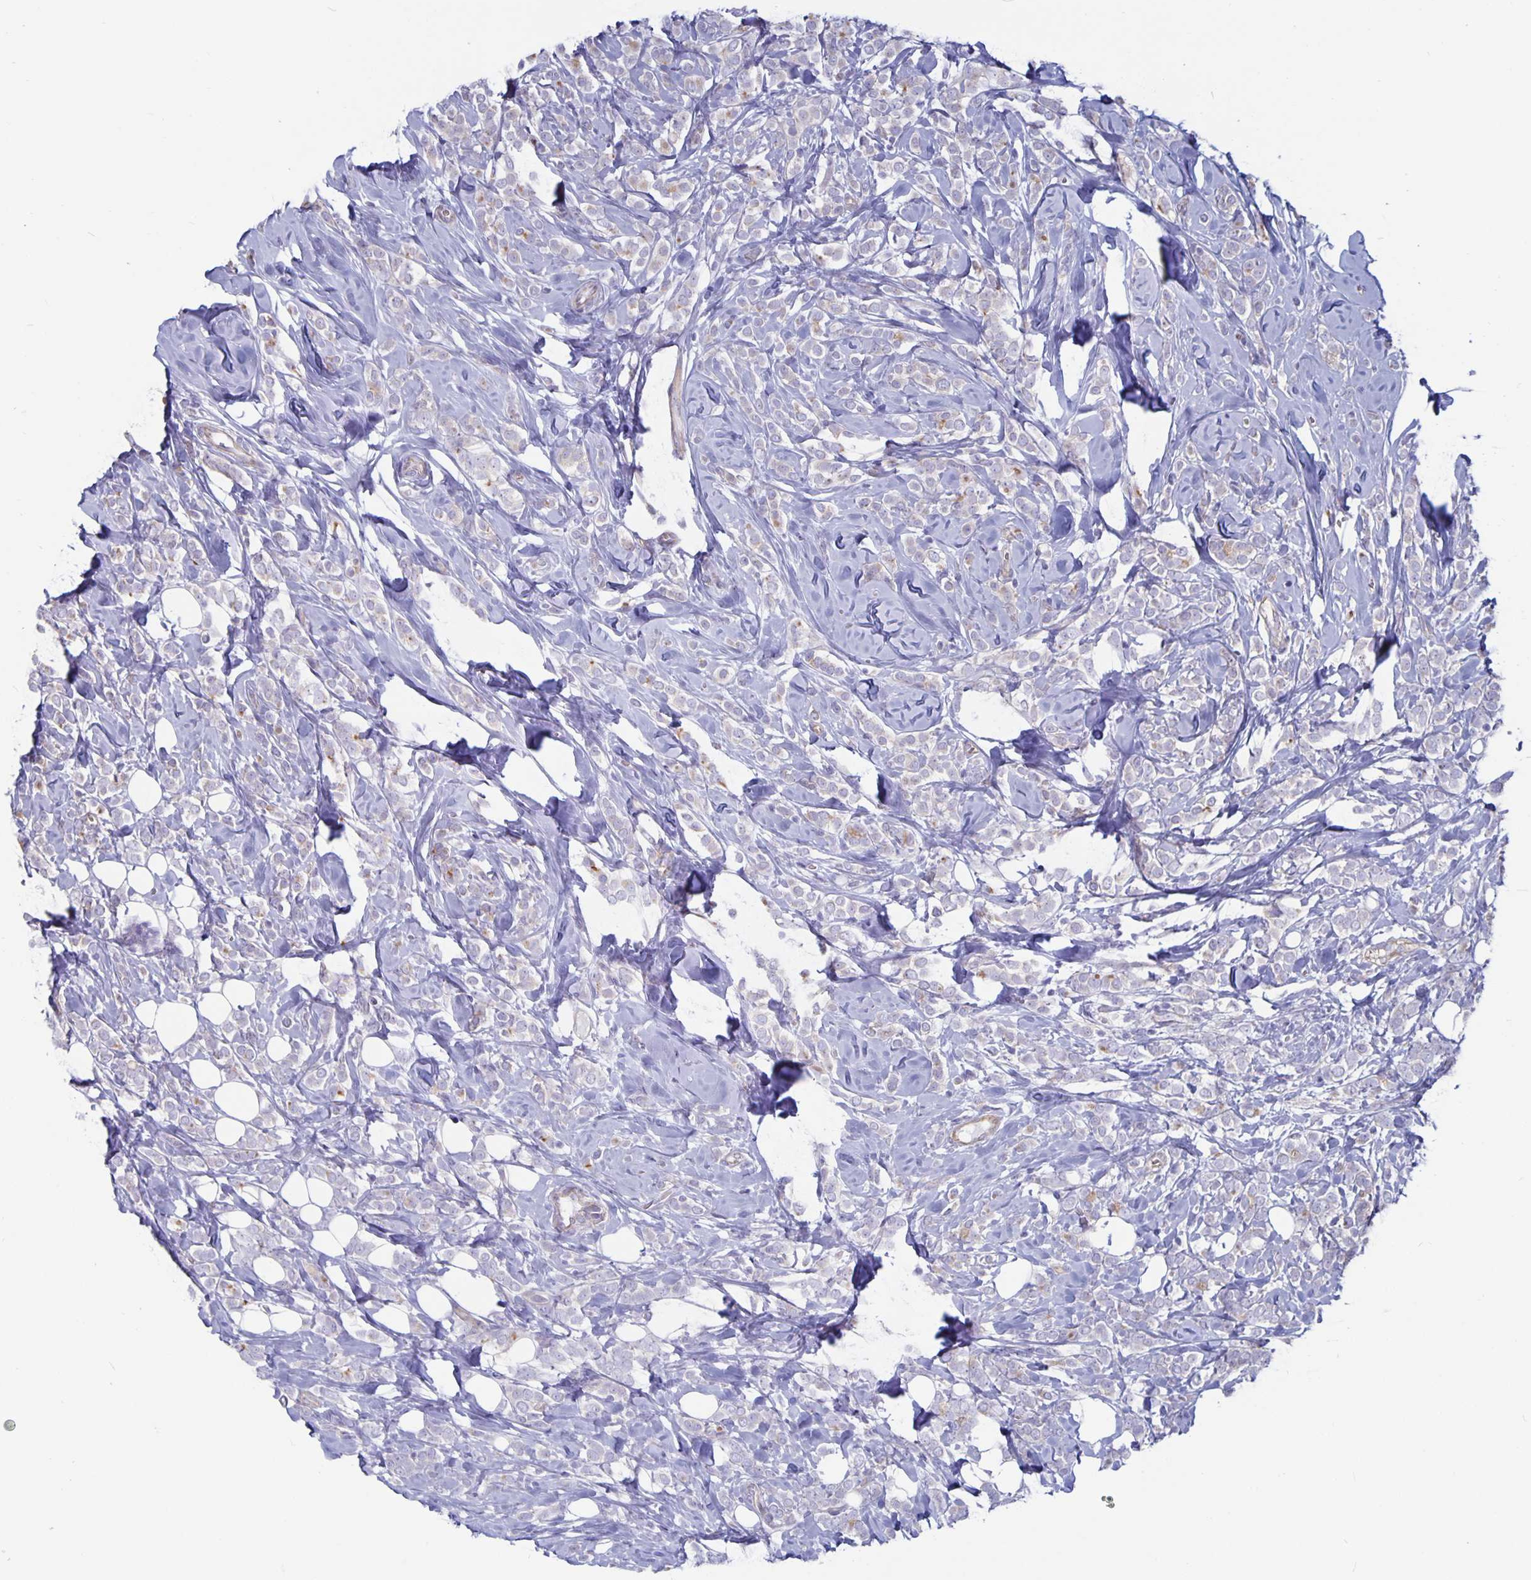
{"staining": {"intensity": "negative", "quantity": "none", "location": "none"}, "tissue": "breast cancer", "cell_type": "Tumor cells", "image_type": "cancer", "snomed": [{"axis": "morphology", "description": "Lobular carcinoma"}, {"axis": "topography", "description": "Breast"}], "caption": "There is no significant staining in tumor cells of lobular carcinoma (breast).", "gene": "PLCB3", "patient": {"sex": "female", "age": 49}}